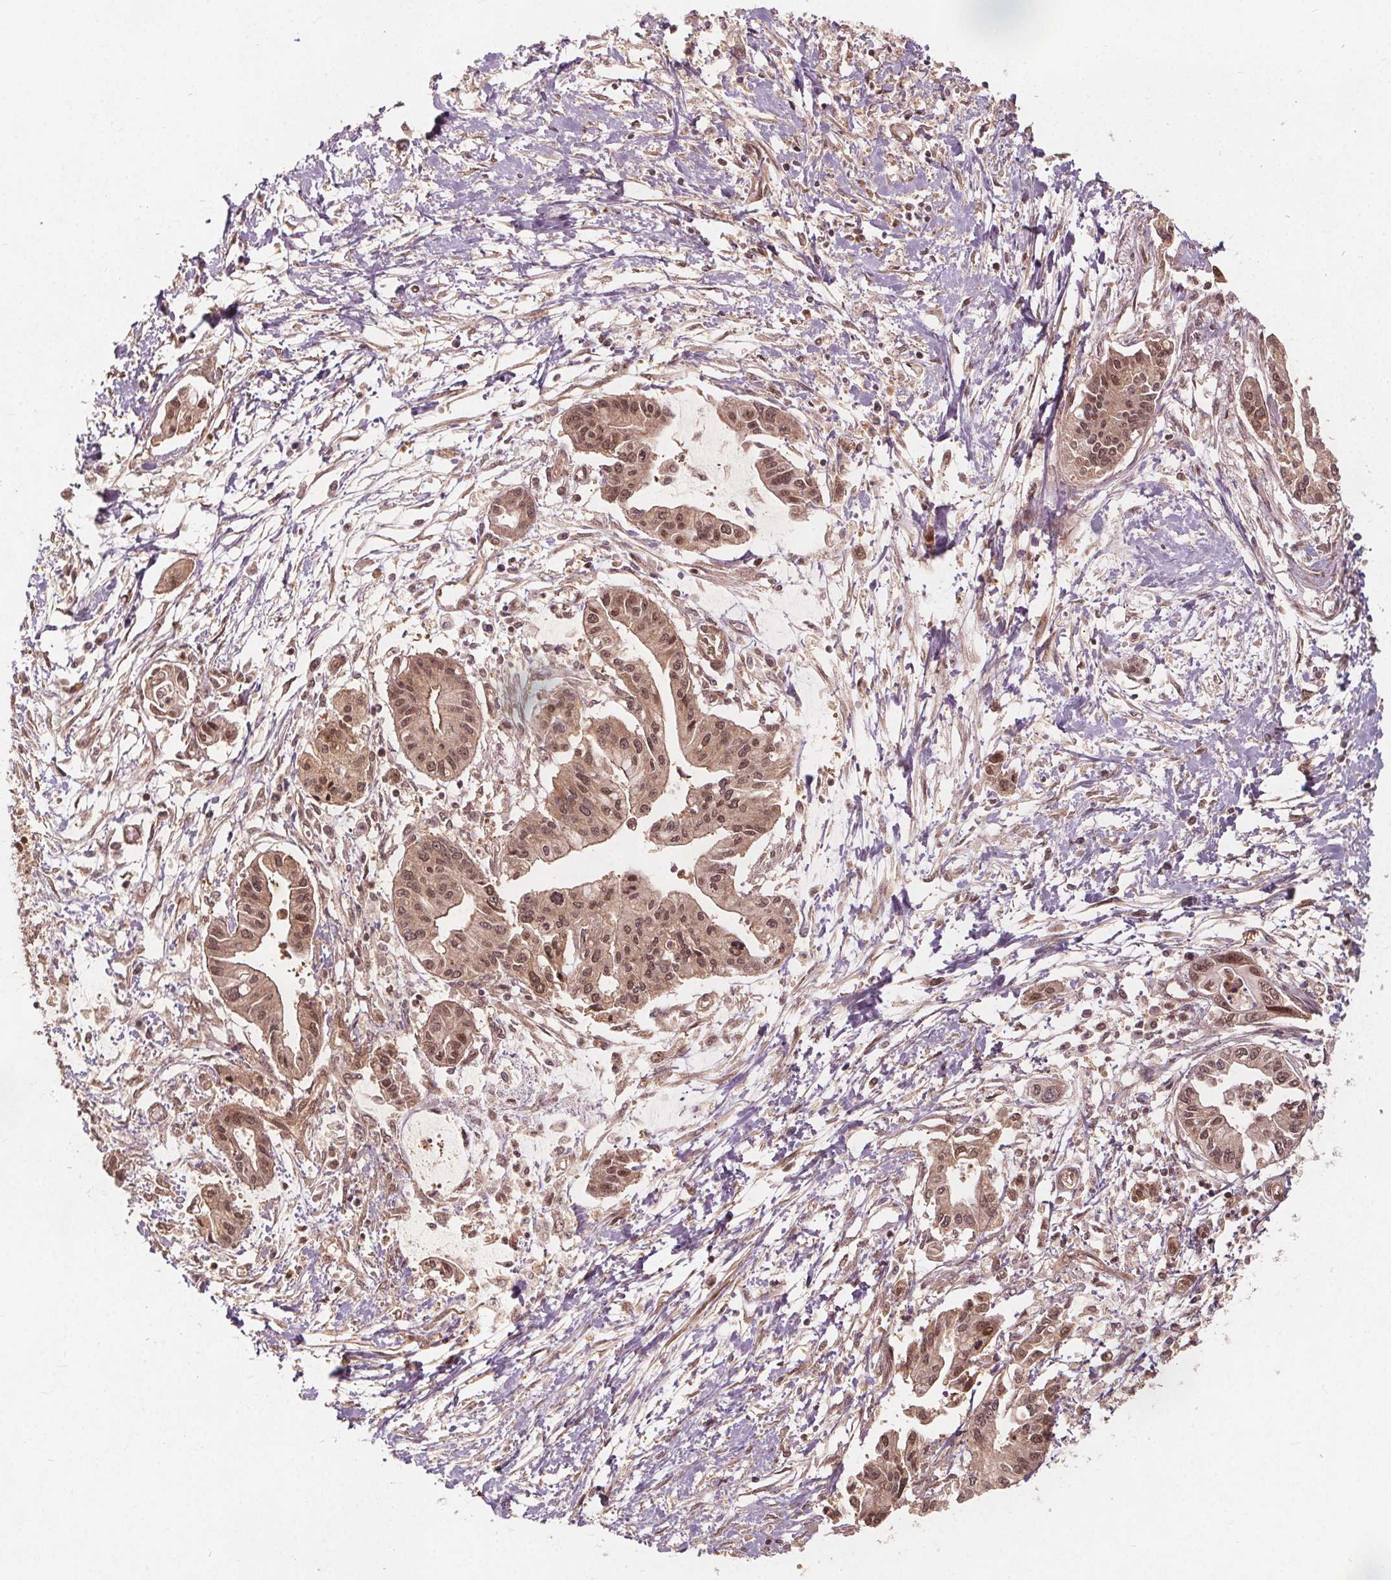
{"staining": {"intensity": "moderate", "quantity": ">75%", "location": "nuclear"}, "tissue": "pancreatic cancer", "cell_type": "Tumor cells", "image_type": "cancer", "snomed": [{"axis": "morphology", "description": "Adenocarcinoma, NOS"}, {"axis": "topography", "description": "Pancreas"}], "caption": "Immunohistochemical staining of human pancreatic adenocarcinoma displays medium levels of moderate nuclear protein positivity in about >75% of tumor cells. Using DAB (3,3'-diaminobenzidine) (brown) and hematoxylin (blue) stains, captured at high magnification using brightfield microscopy.", "gene": "PPP1CB", "patient": {"sex": "male", "age": 60}}